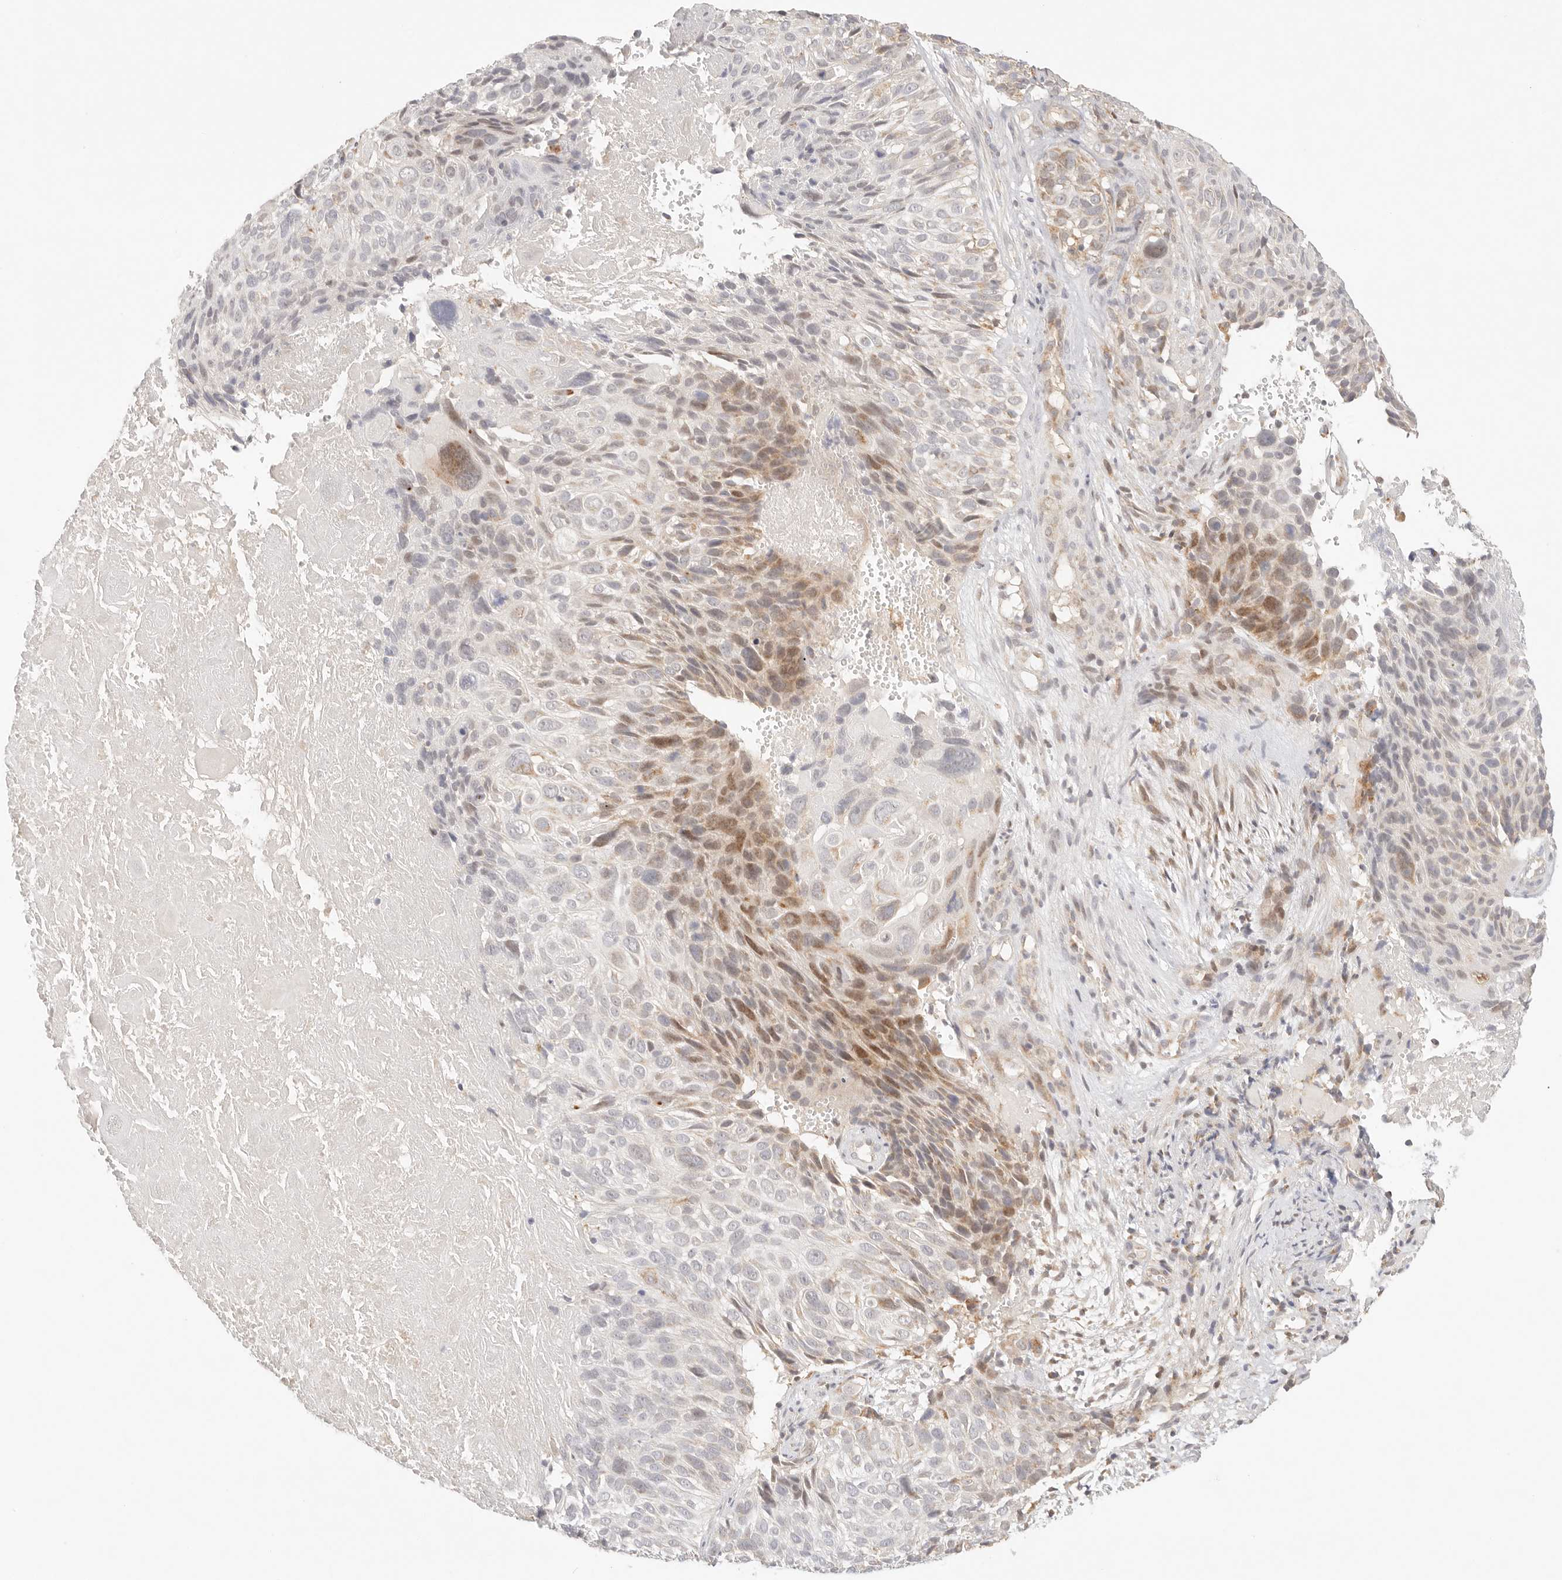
{"staining": {"intensity": "moderate", "quantity": "<25%", "location": "cytoplasmic/membranous"}, "tissue": "cervical cancer", "cell_type": "Tumor cells", "image_type": "cancer", "snomed": [{"axis": "morphology", "description": "Squamous cell carcinoma, NOS"}, {"axis": "topography", "description": "Cervix"}], "caption": "A brown stain highlights moderate cytoplasmic/membranous positivity of a protein in cervical squamous cell carcinoma tumor cells.", "gene": "COA6", "patient": {"sex": "female", "age": 74}}